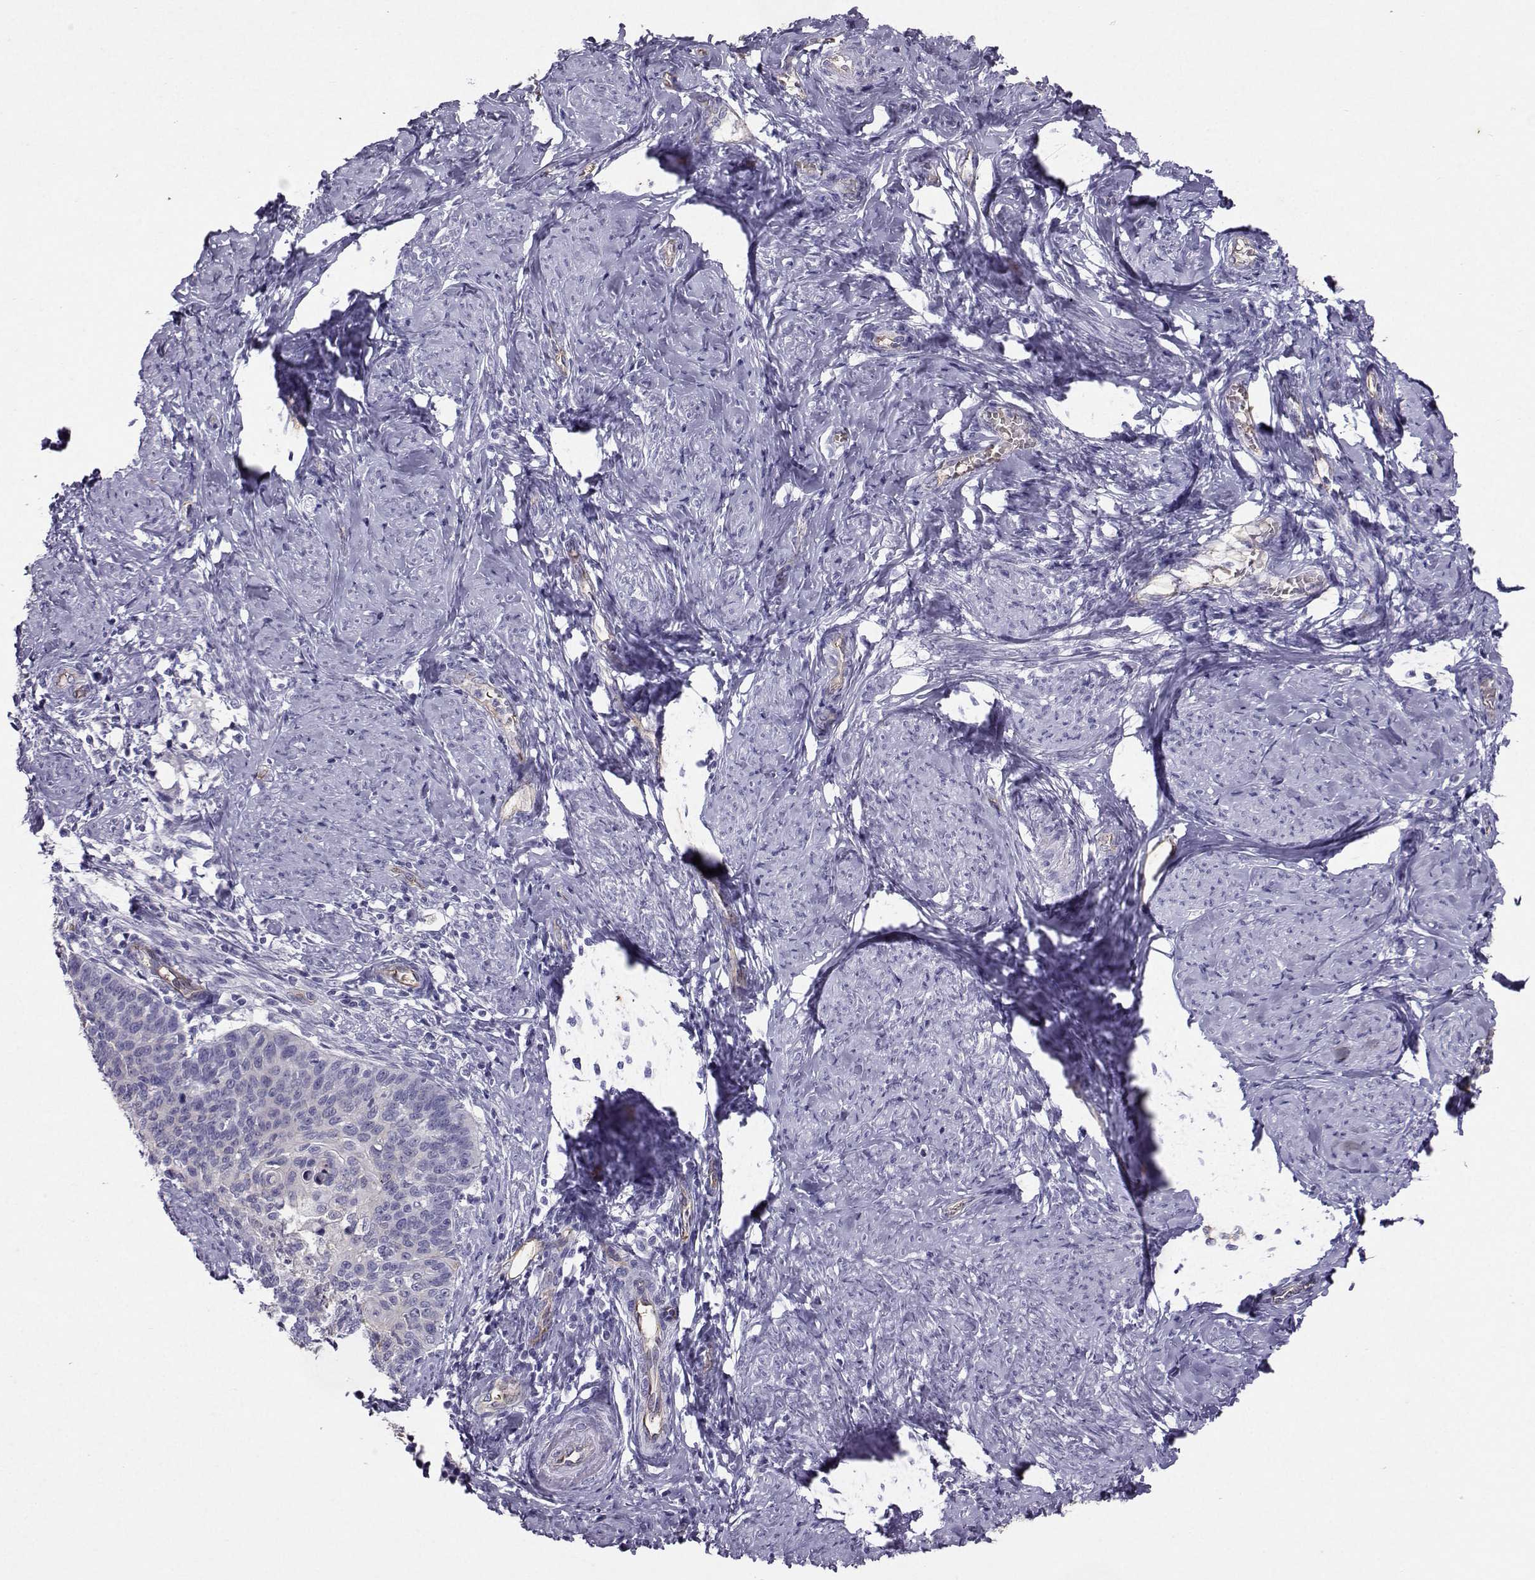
{"staining": {"intensity": "negative", "quantity": "none", "location": "none"}, "tissue": "cervical cancer", "cell_type": "Tumor cells", "image_type": "cancer", "snomed": [{"axis": "morphology", "description": "Normal tissue, NOS"}, {"axis": "morphology", "description": "Squamous cell carcinoma, NOS"}, {"axis": "topography", "description": "Cervix"}], "caption": "DAB (3,3'-diaminobenzidine) immunohistochemical staining of human cervical cancer (squamous cell carcinoma) exhibits no significant positivity in tumor cells.", "gene": "CLUL1", "patient": {"sex": "female", "age": 39}}